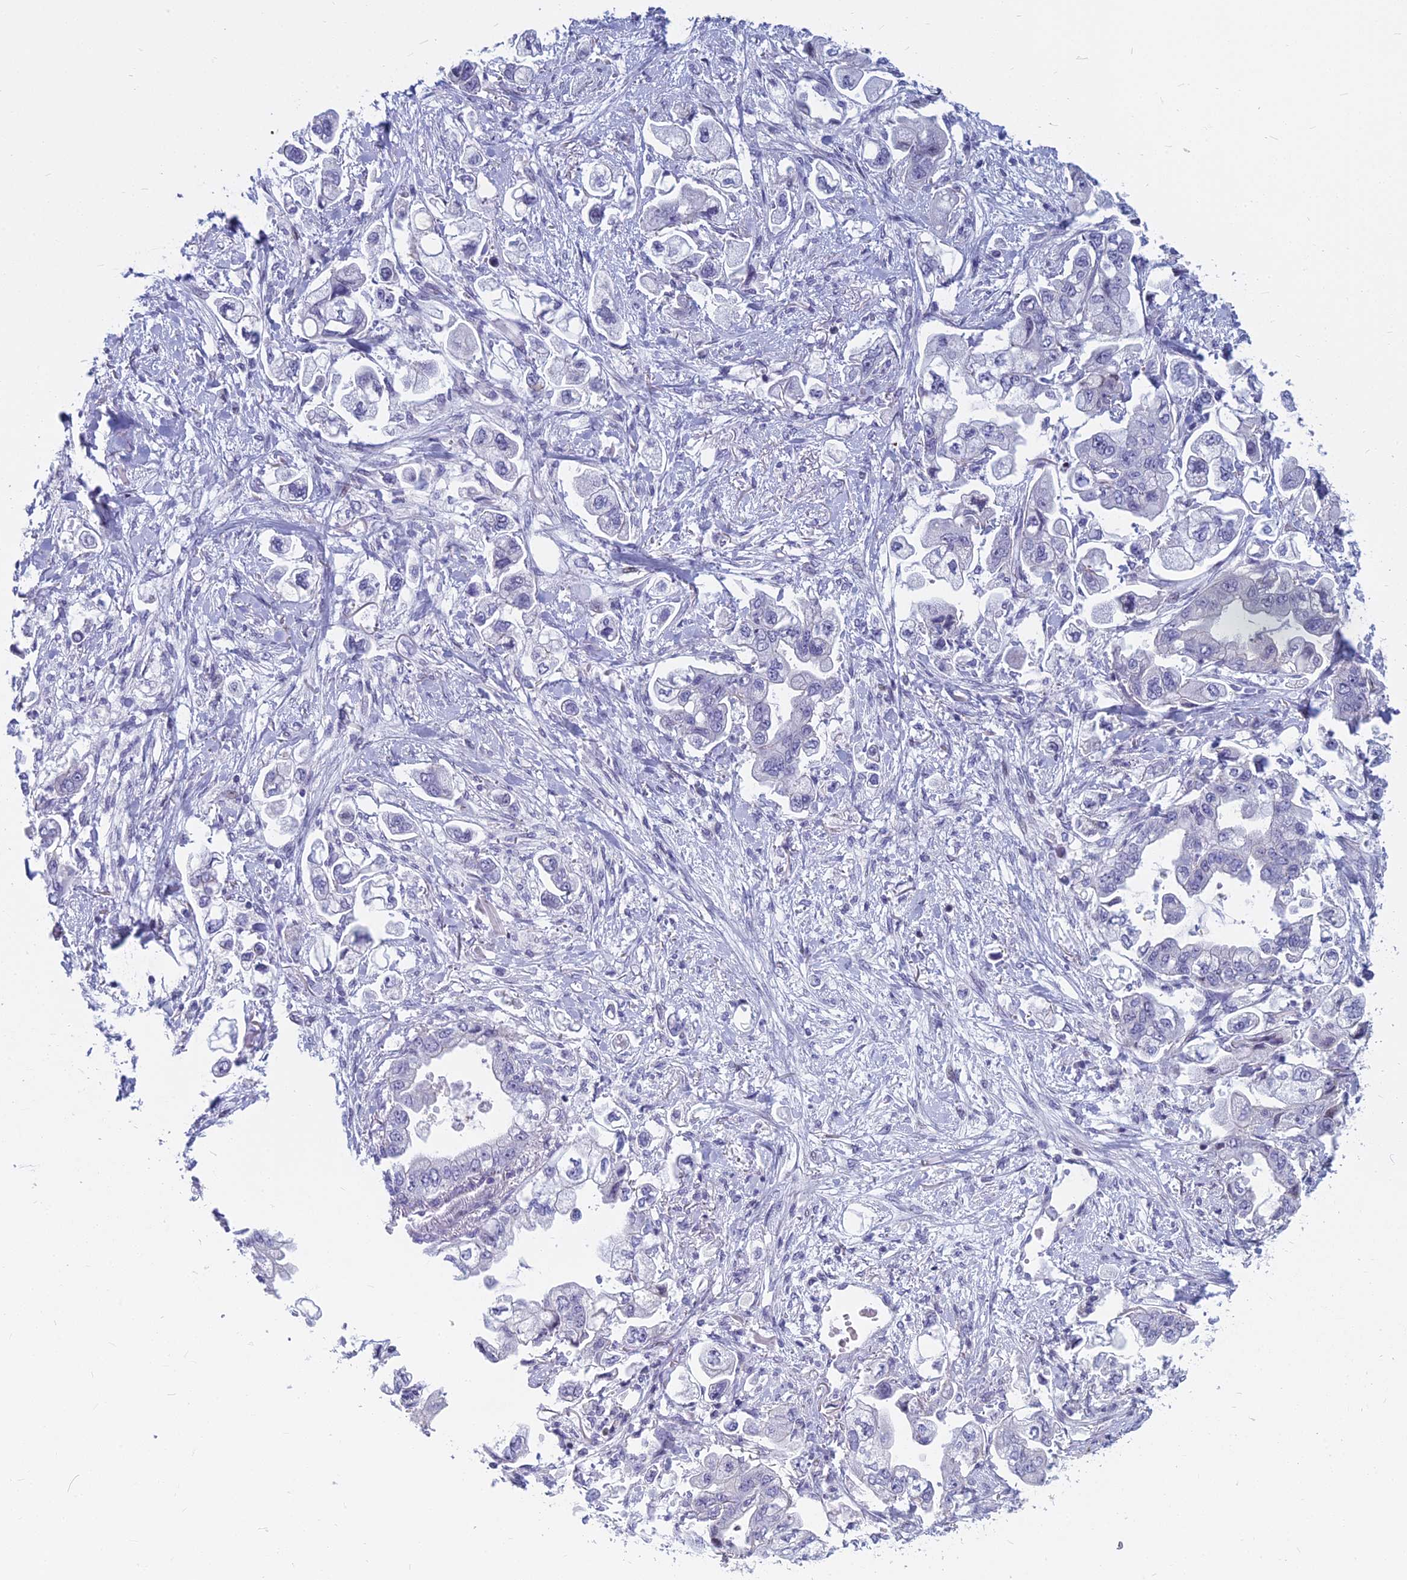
{"staining": {"intensity": "negative", "quantity": "none", "location": "none"}, "tissue": "stomach cancer", "cell_type": "Tumor cells", "image_type": "cancer", "snomed": [{"axis": "morphology", "description": "Adenocarcinoma, NOS"}, {"axis": "topography", "description": "Stomach"}], "caption": "Immunohistochemistry of human adenocarcinoma (stomach) exhibits no positivity in tumor cells.", "gene": "MYBPC2", "patient": {"sex": "male", "age": 62}}